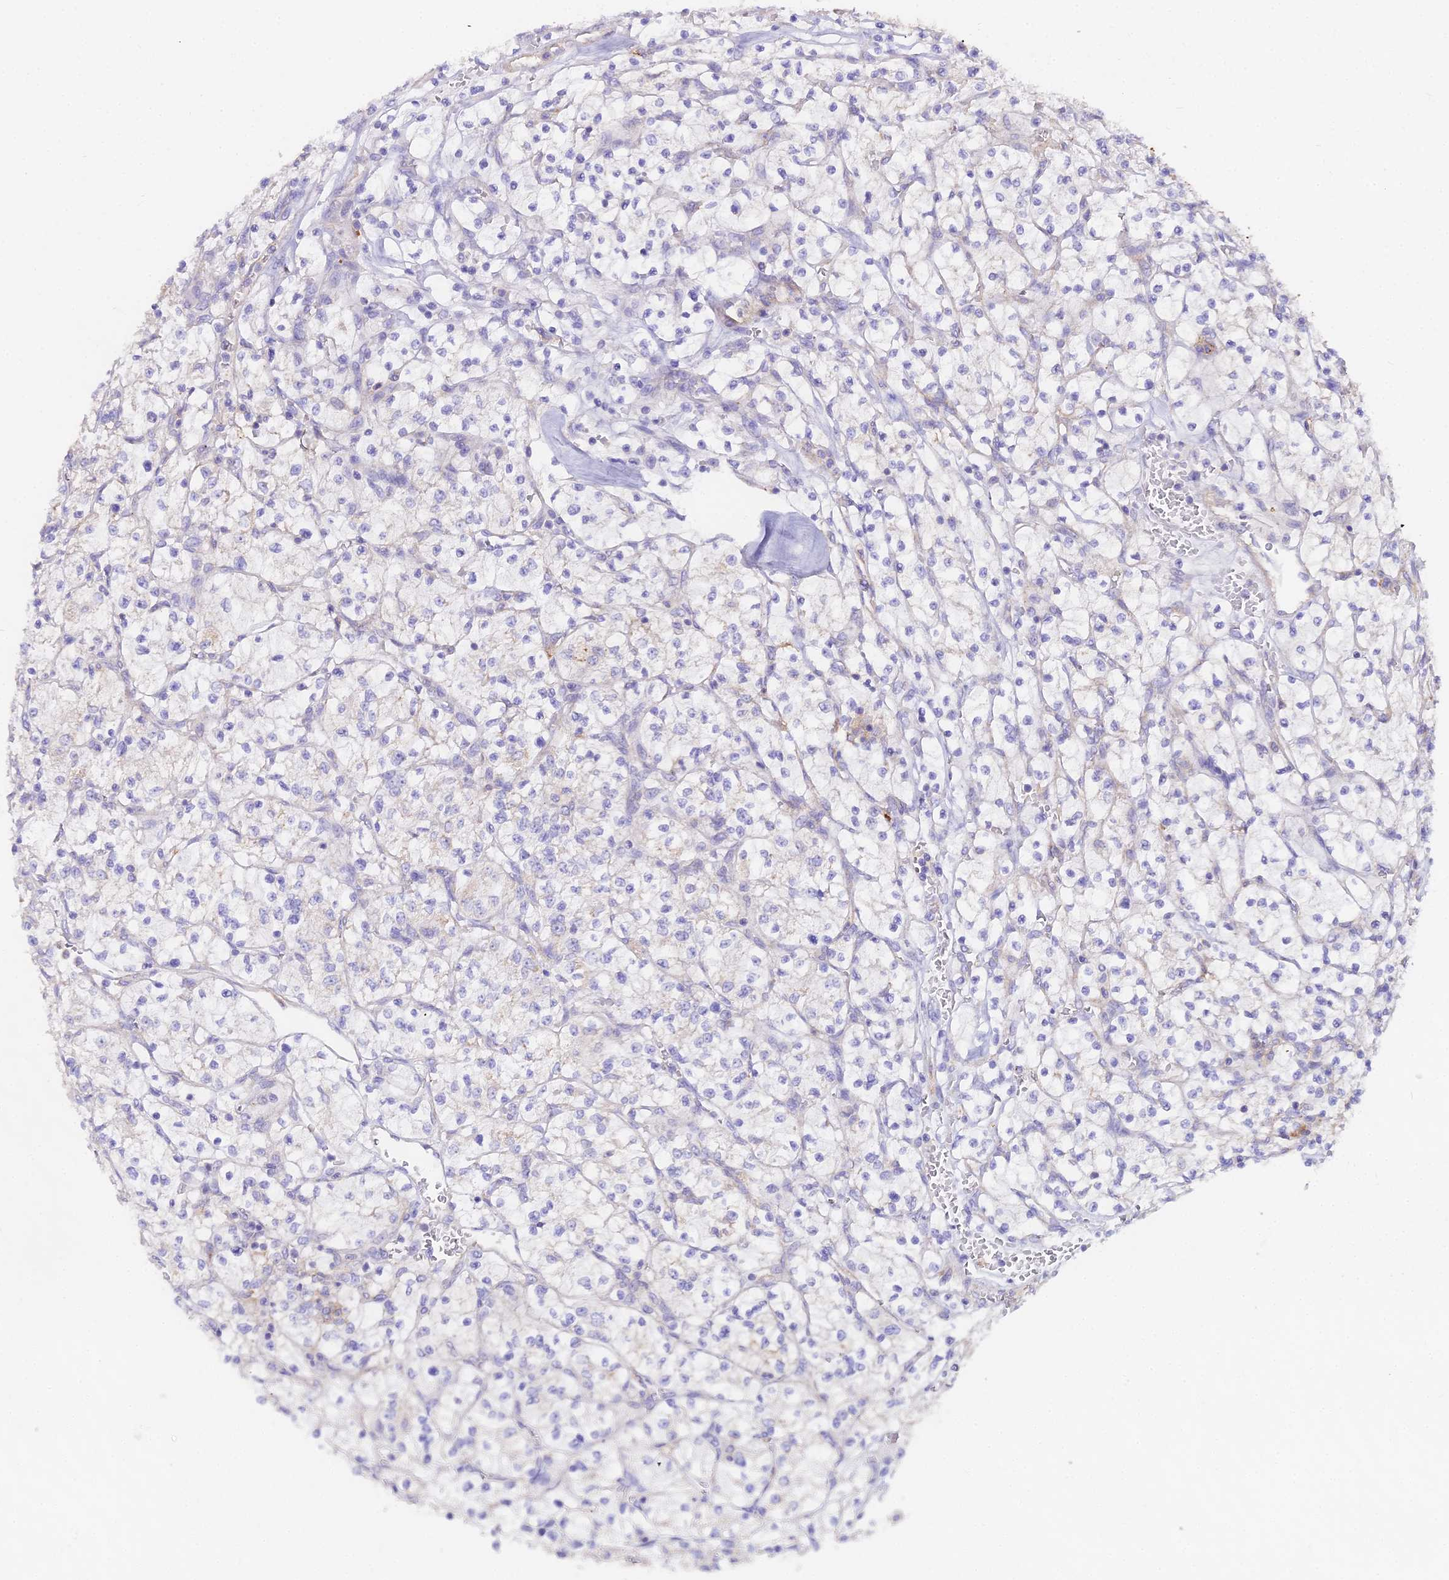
{"staining": {"intensity": "negative", "quantity": "none", "location": "none"}, "tissue": "renal cancer", "cell_type": "Tumor cells", "image_type": "cancer", "snomed": [{"axis": "morphology", "description": "Adenocarcinoma, NOS"}, {"axis": "topography", "description": "Kidney"}], "caption": "This is an IHC image of human renal cancer. There is no staining in tumor cells.", "gene": "GLYAT", "patient": {"sex": "female", "age": 64}}